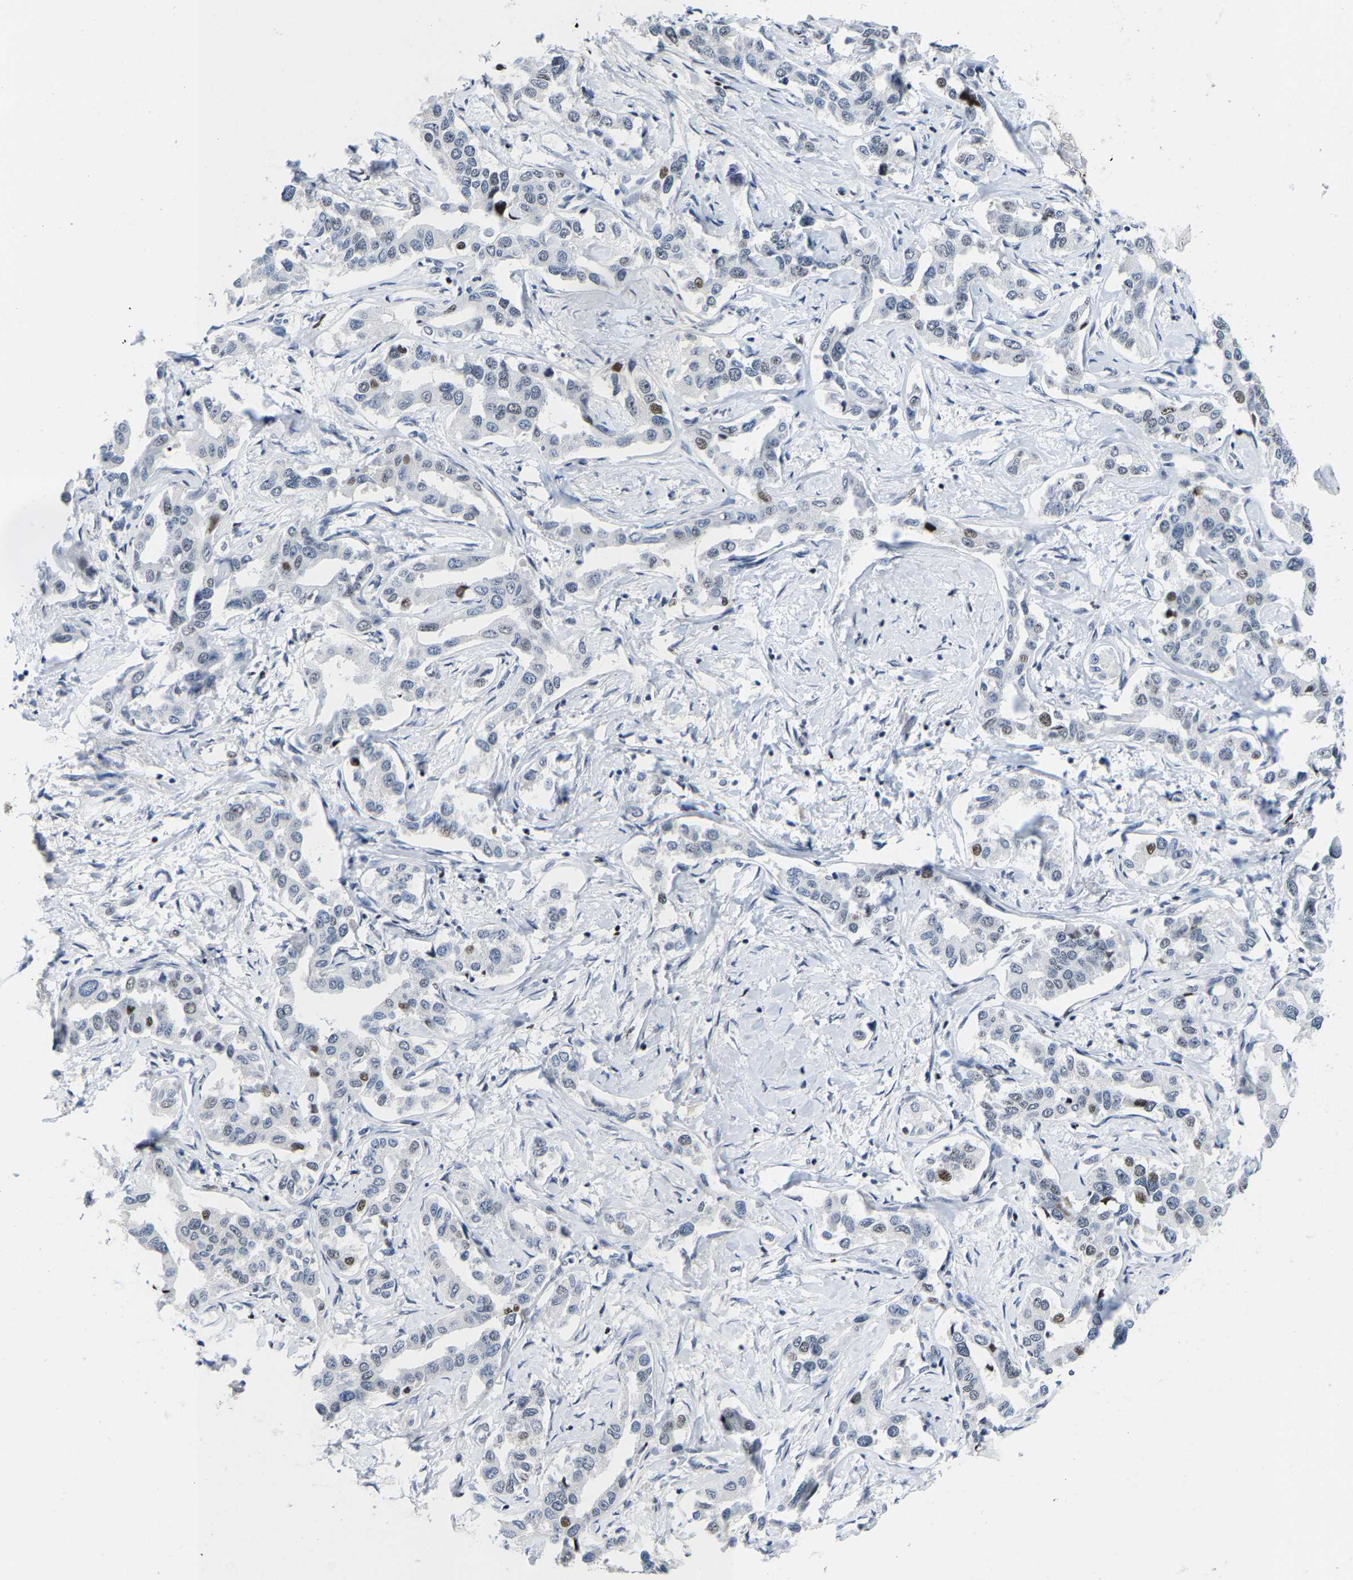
{"staining": {"intensity": "moderate", "quantity": "<25%", "location": "nuclear"}, "tissue": "liver cancer", "cell_type": "Tumor cells", "image_type": "cancer", "snomed": [{"axis": "morphology", "description": "Cholangiocarcinoma"}, {"axis": "topography", "description": "Liver"}], "caption": "This is a histology image of IHC staining of liver cancer, which shows moderate expression in the nuclear of tumor cells.", "gene": "SETD1B", "patient": {"sex": "male", "age": 59}}